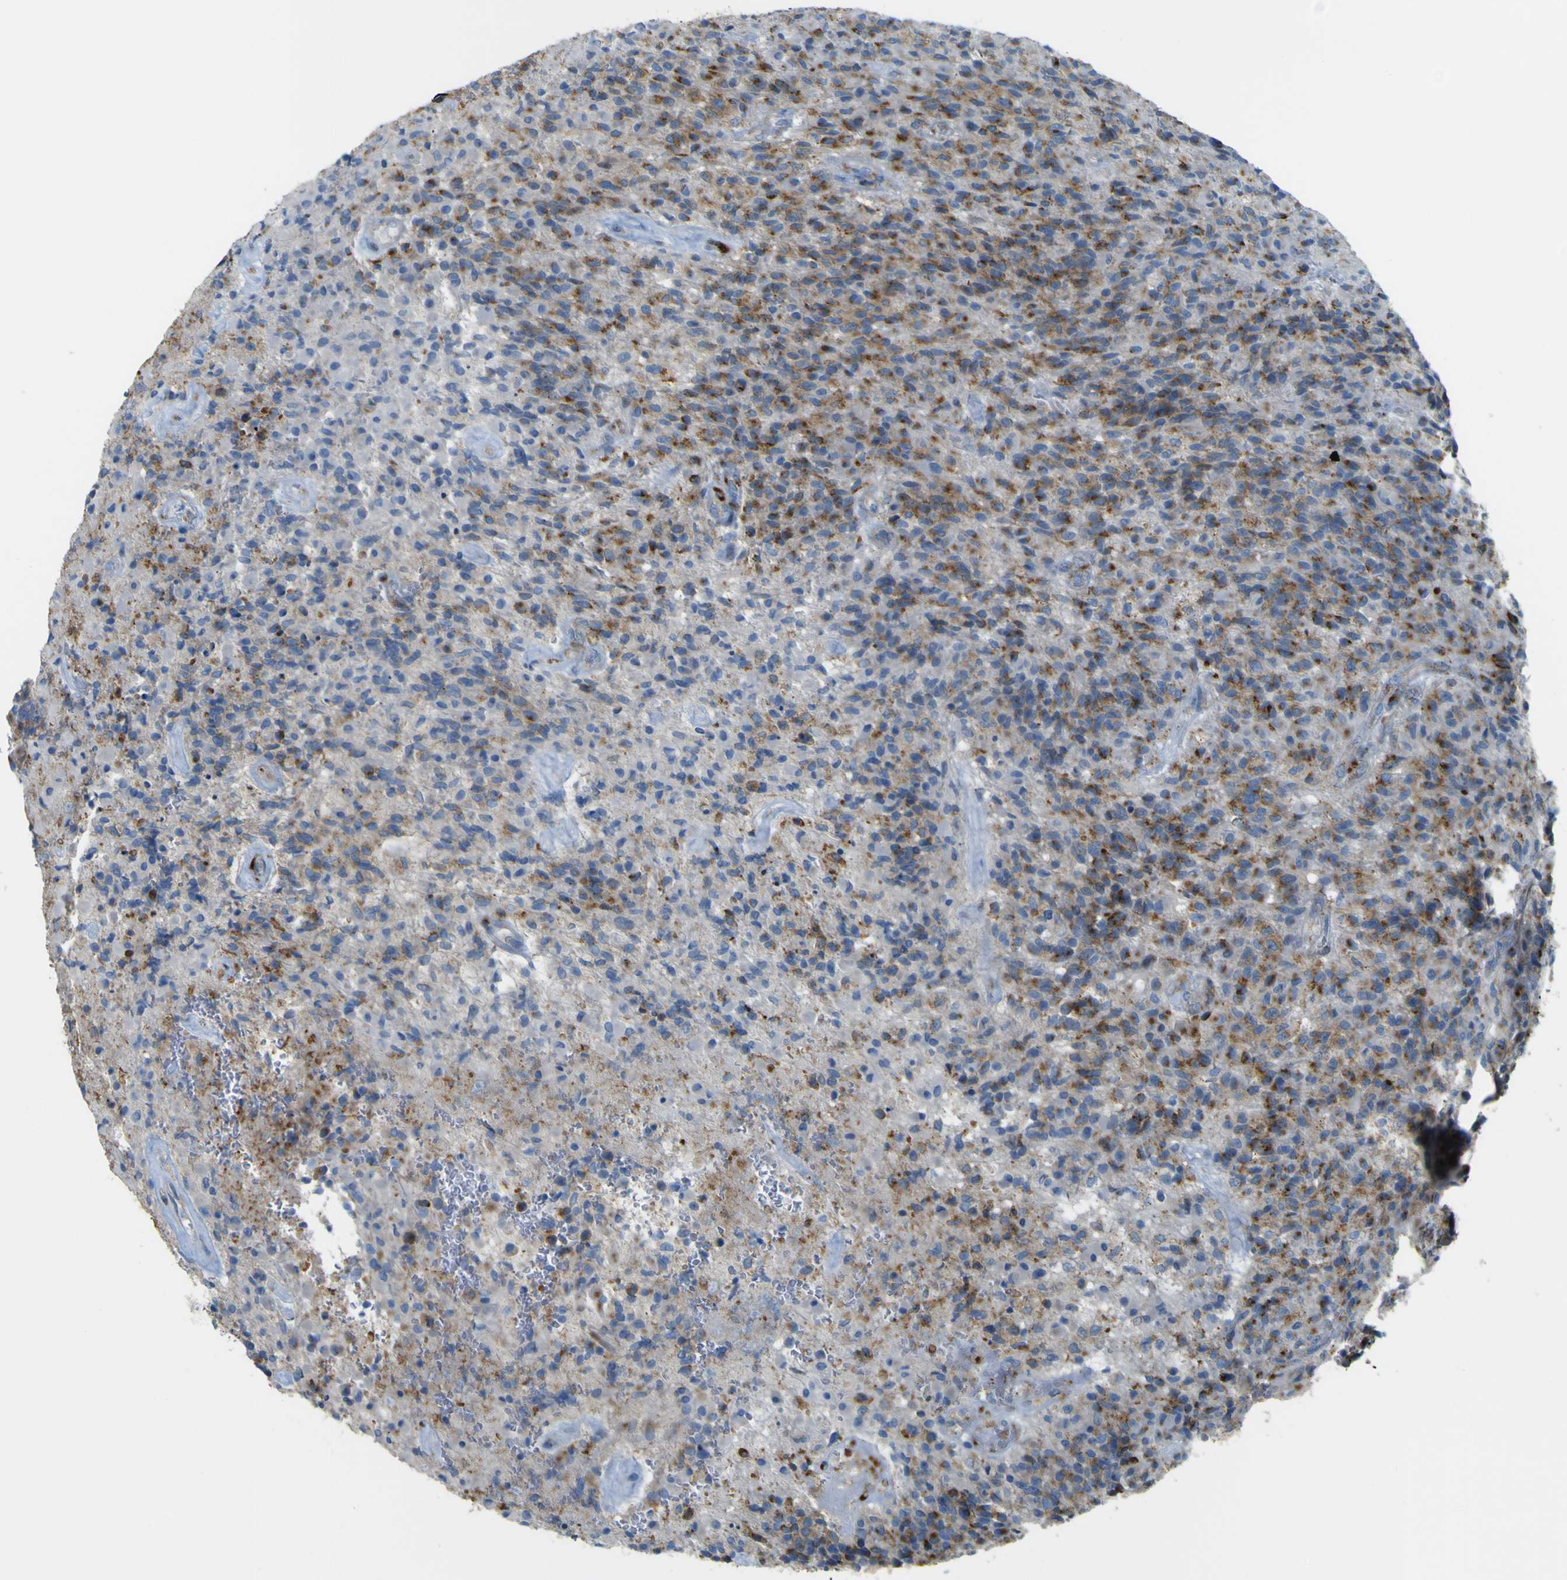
{"staining": {"intensity": "moderate", "quantity": ">75%", "location": "cytoplasmic/membranous"}, "tissue": "glioma", "cell_type": "Tumor cells", "image_type": "cancer", "snomed": [{"axis": "morphology", "description": "Glioma, malignant, High grade"}, {"axis": "topography", "description": "Brain"}], "caption": "IHC (DAB (3,3'-diaminobenzidine)) staining of high-grade glioma (malignant) exhibits moderate cytoplasmic/membranous protein positivity in approximately >75% of tumor cells.", "gene": "IGF2R", "patient": {"sex": "male", "age": 71}}